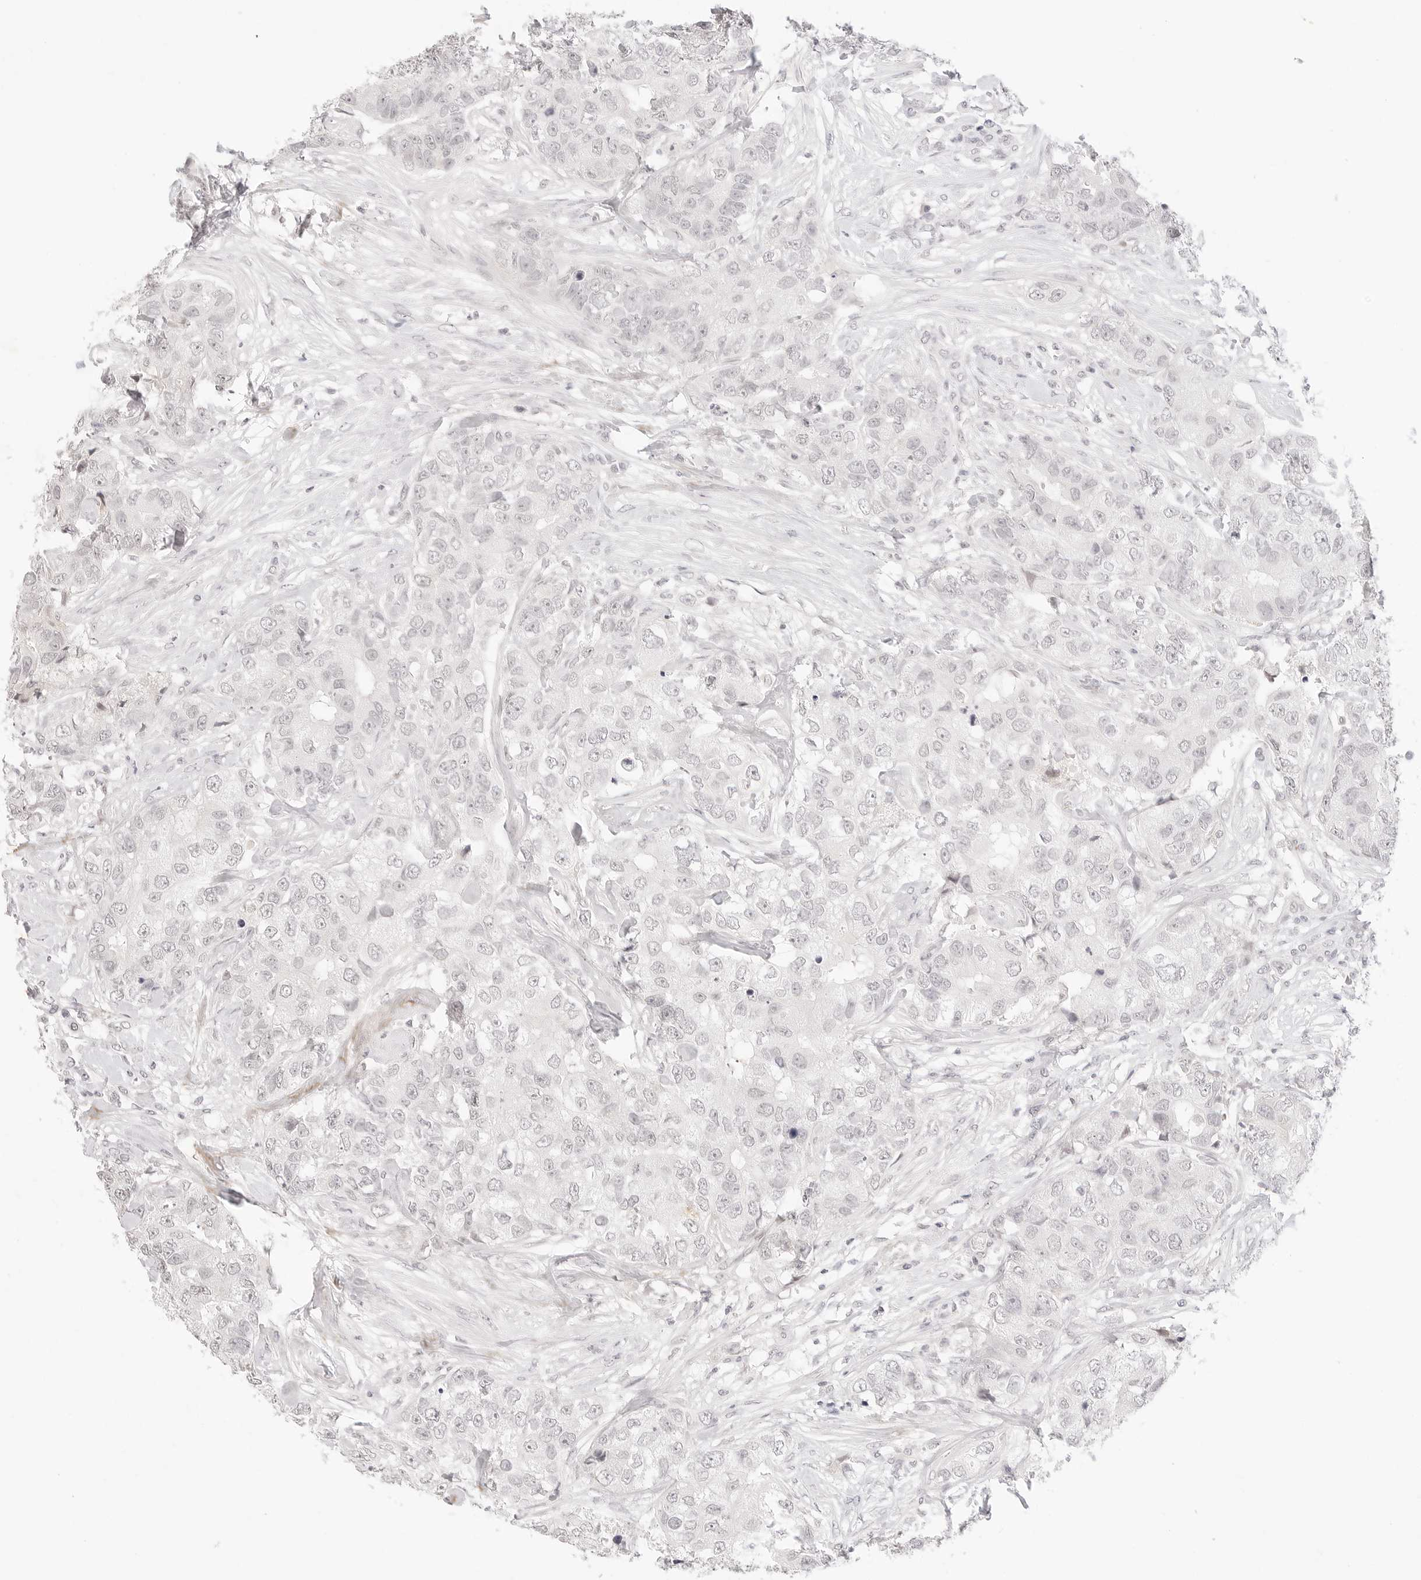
{"staining": {"intensity": "negative", "quantity": "none", "location": "none"}, "tissue": "breast cancer", "cell_type": "Tumor cells", "image_type": "cancer", "snomed": [{"axis": "morphology", "description": "Duct carcinoma"}, {"axis": "topography", "description": "Breast"}], "caption": "Tumor cells show no significant protein staining in breast cancer (invasive ductal carcinoma).", "gene": "XKR4", "patient": {"sex": "female", "age": 62}}